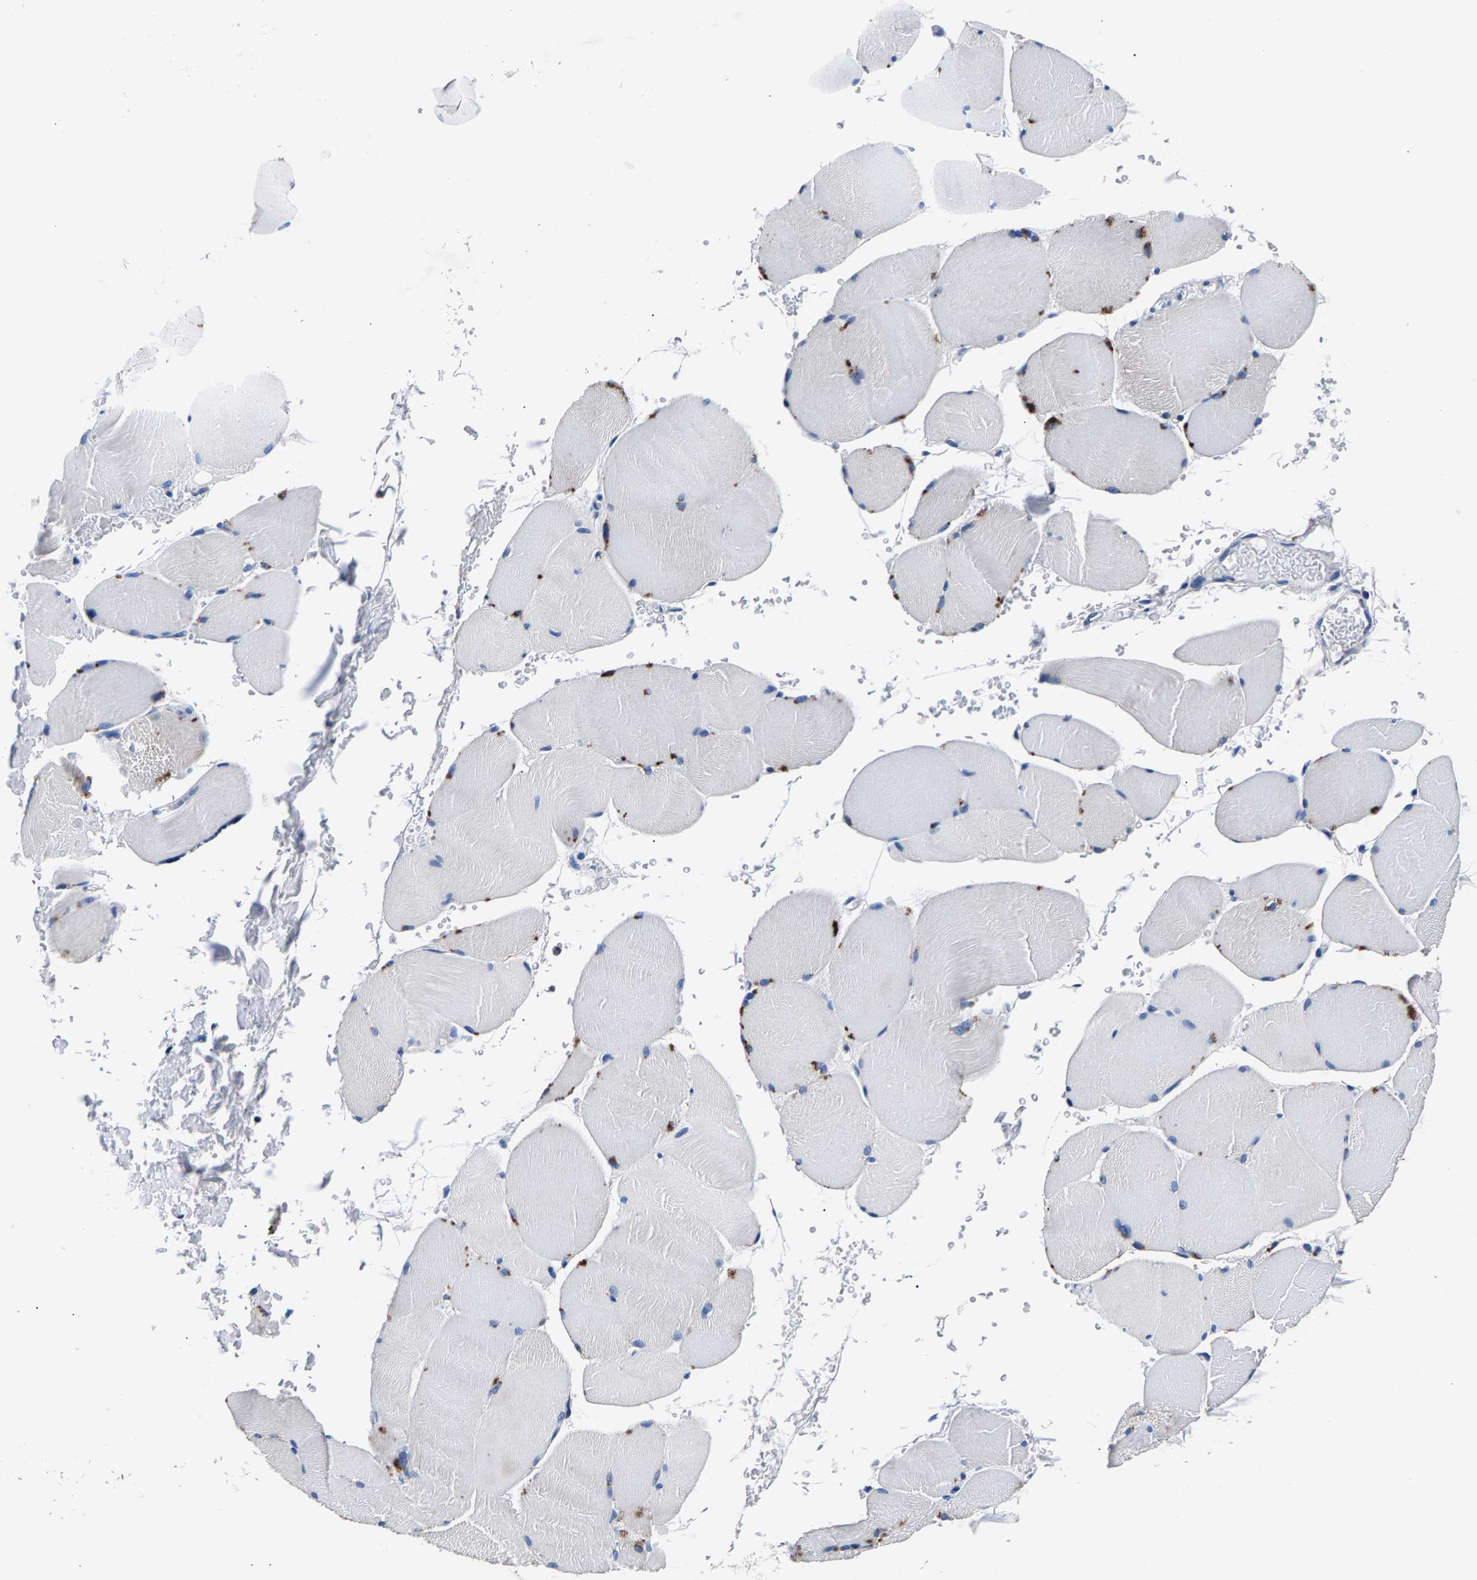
{"staining": {"intensity": "negative", "quantity": "none", "location": "none"}, "tissue": "skeletal muscle", "cell_type": "Myocytes", "image_type": "normal", "snomed": [{"axis": "morphology", "description": "Normal tissue, NOS"}, {"axis": "topography", "description": "Skin"}, {"axis": "topography", "description": "Skeletal muscle"}], "caption": "IHC photomicrograph of normal human skeletal muscle stained for a protein (brown), which displays no positivity in myocytes. Brightfield microscopy of immunohistochemistry stained with DAB (brown) and hematoxylin (blue), captured at high magnification.", "gene": "PHF24", "patient": {"sex": "male", "age": 83}}